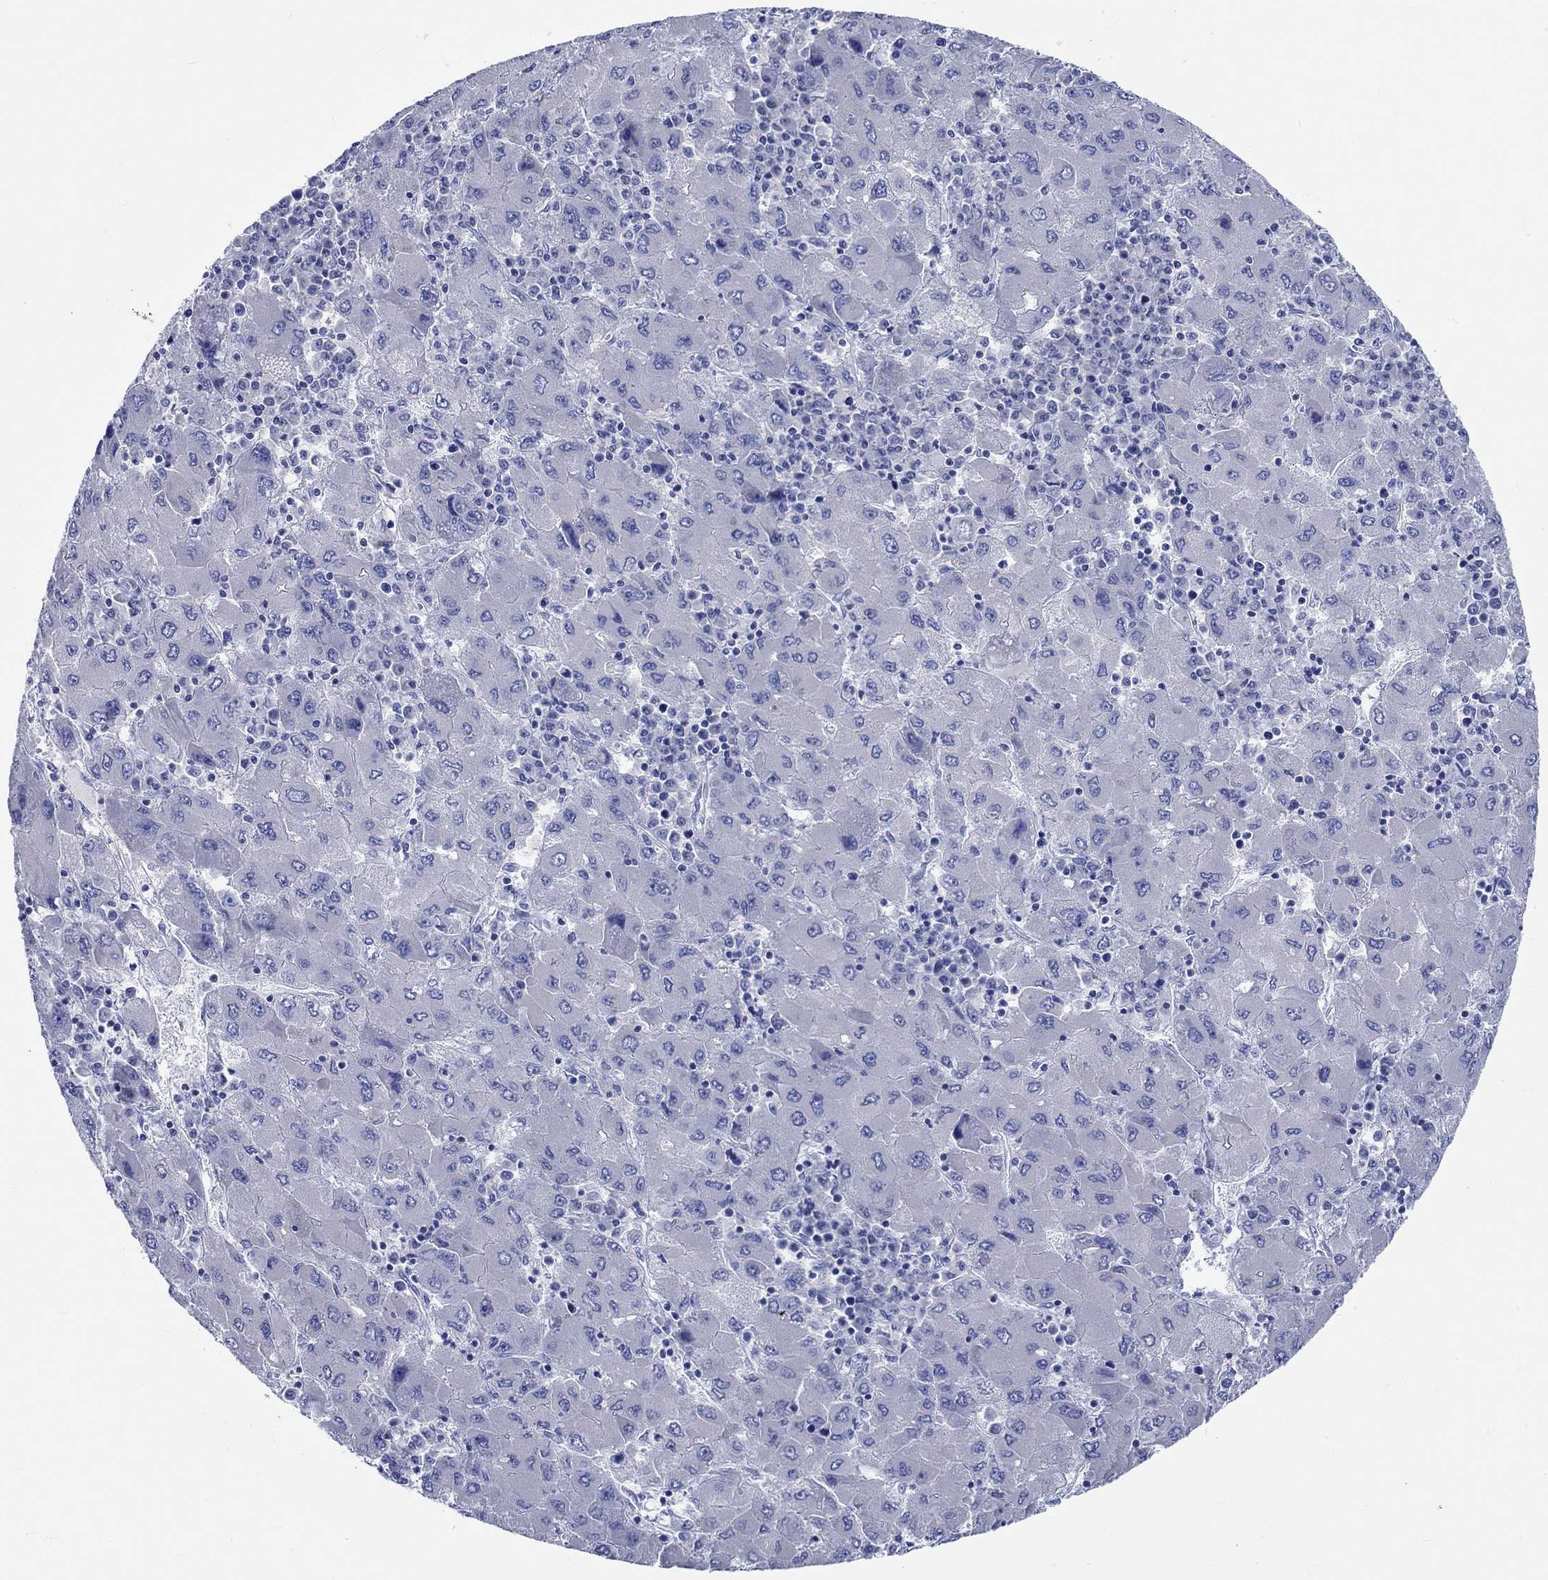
{"staining": {"intensity": "negative", "quantity": "none", "location": "none"}, "tissue": "liver cancer", "cell_type": "Tumor cells", "image_type": "cancer", "snomed": [{"axis": "morphology", "description": "Carcinoma, Hepatocellular, NOS"}, {"axis": "topography", "description": "Liver"}], "caption": "The immunohistochemistry (IHC) photomicrograph has no significant positivity in tumor cells of liver hepatocellular carcinoma tissue.", "gene": "PTPRN2", "patient": {"sex": "male", "age": 75}}